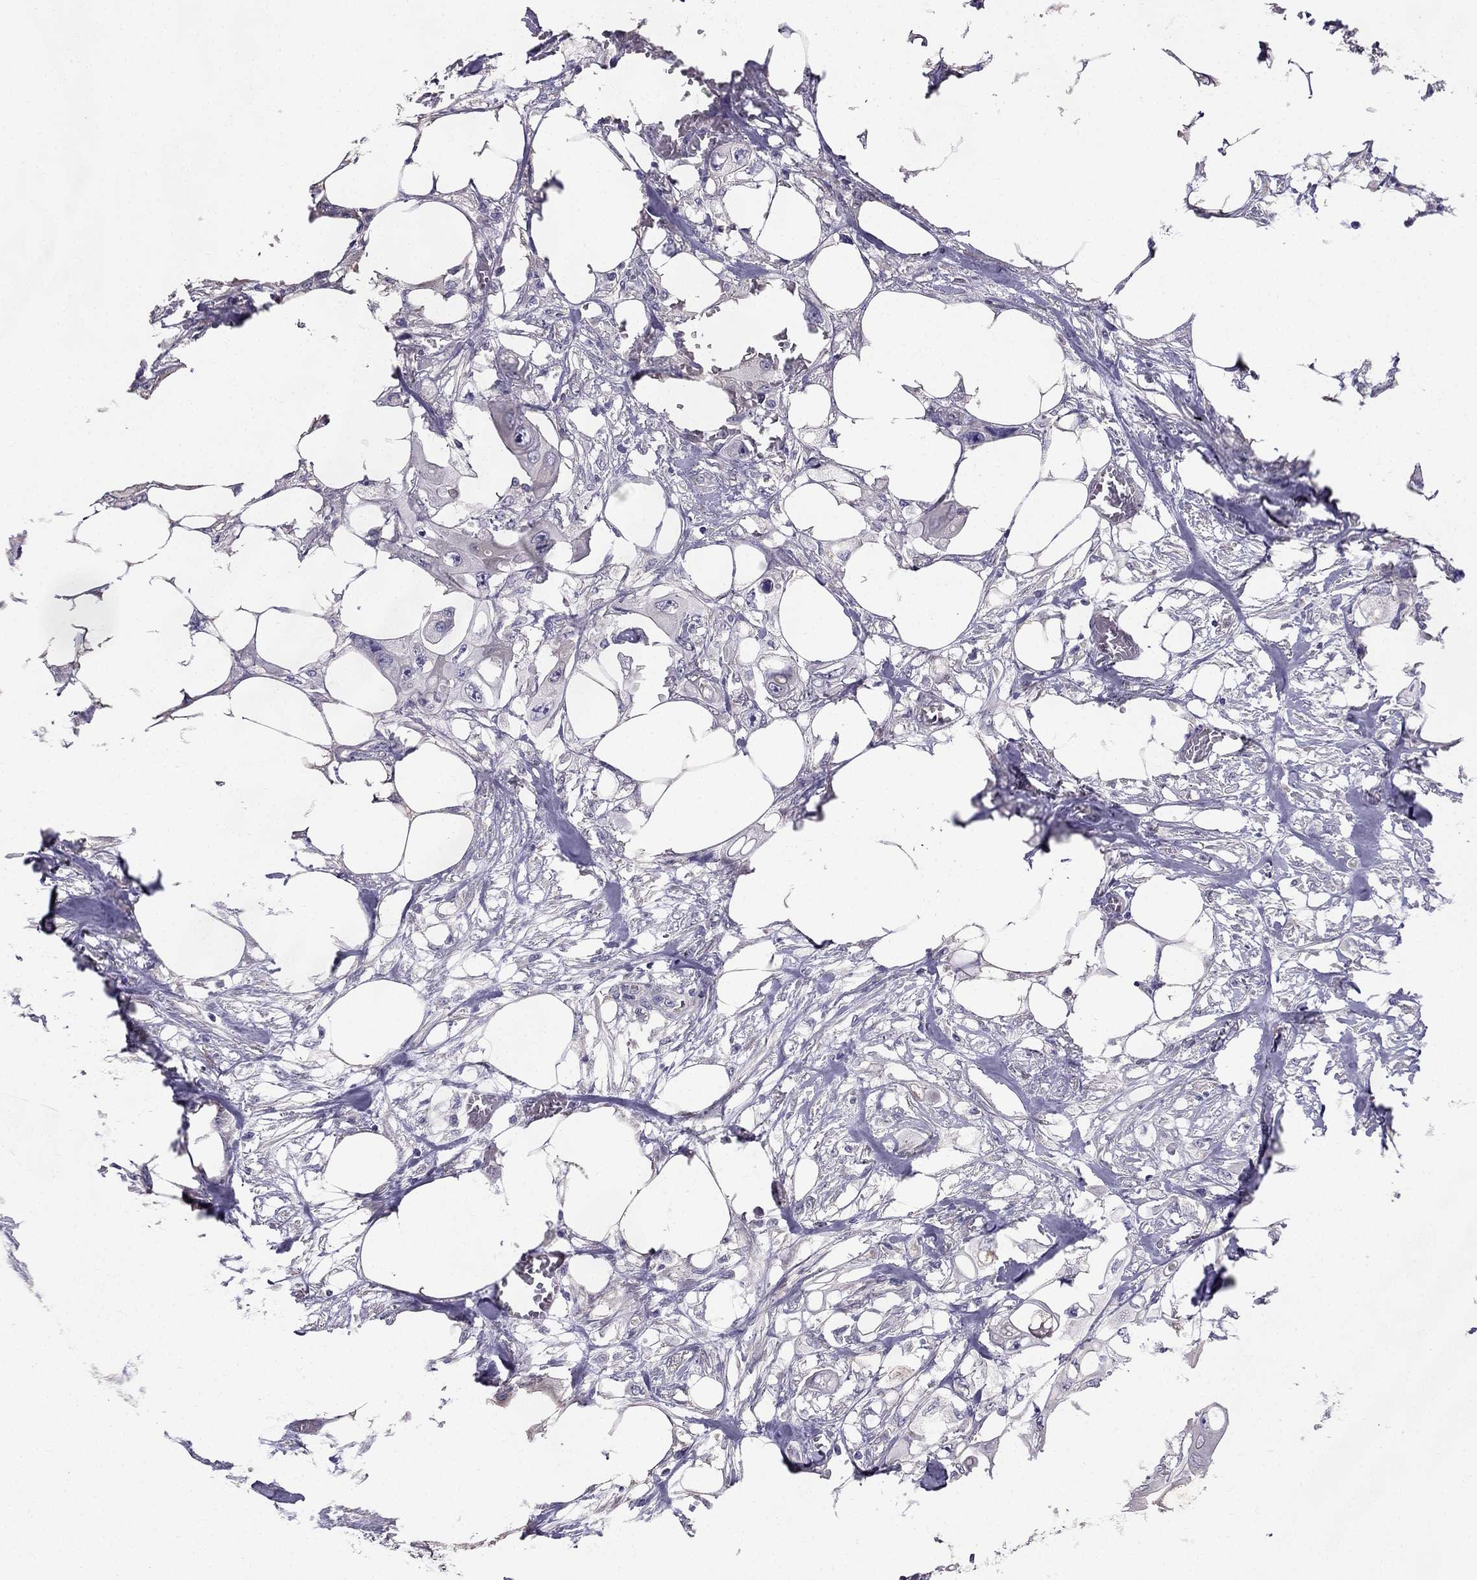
{"staining": {"intensity": "negative", "quantity": "none", "location": "none"}, "tissue": "colorectal cancer", "cell_type": "Tumor cells", "image_type": "cancer", "snomed": [{"axis": "morphology", "description": "Adenocarcinoma, NOS"}, {"axis": "topography", "description": "Rectum"}], "caption": "Tumor cells show no significant protein expression in colorectal cancer. The staining is performed using DAB brown chromogen with nuclei counter-stained in using hematoxylin.", "gene": "AS3MT", "patient": {"sex": "male", "age": 63}}